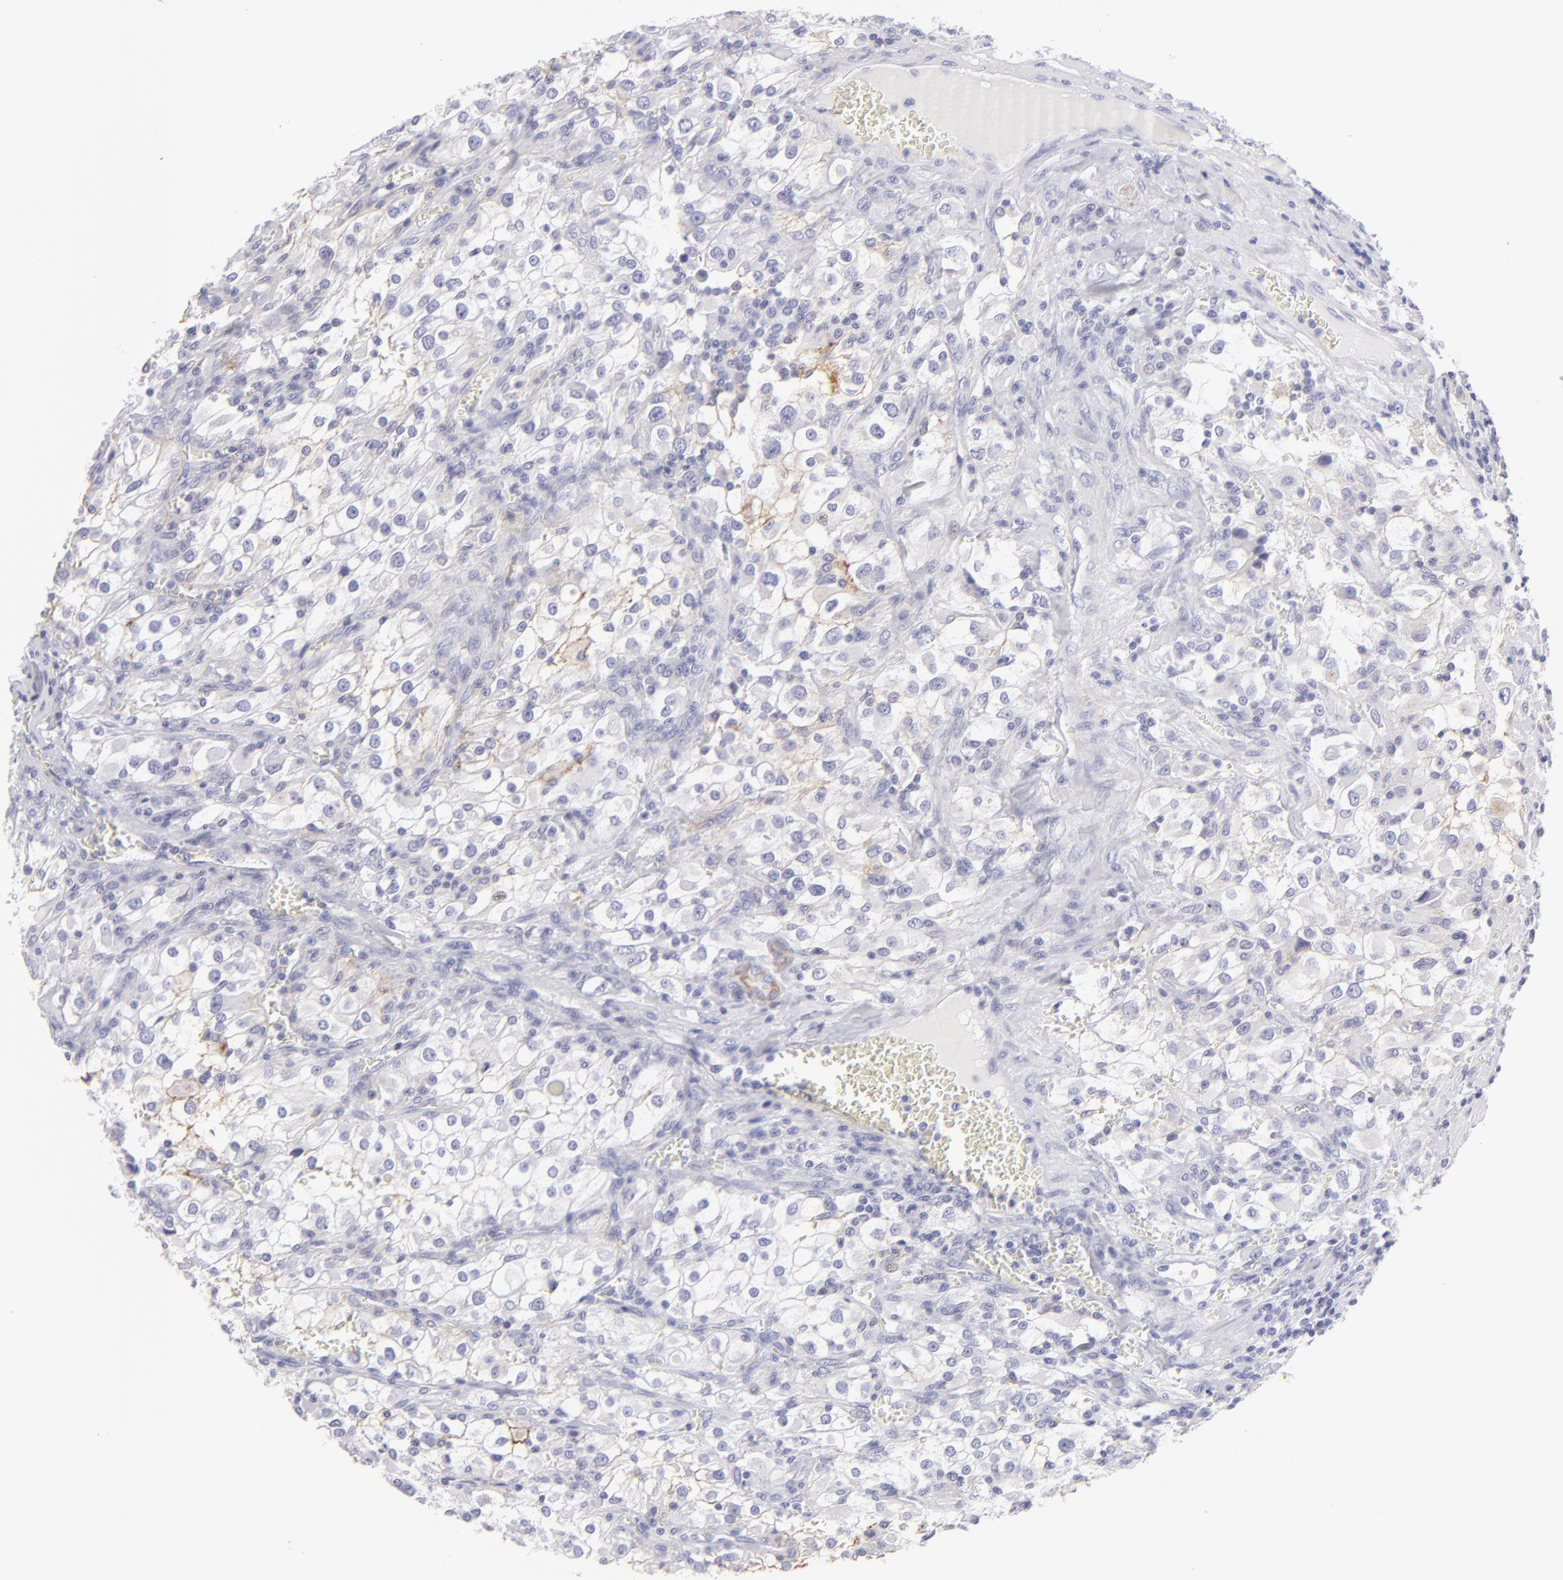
{"staining": {"intensity": "weak", "quantity": "<25%", "location": "cytoplasmic/membranous"}, "tissue": "renal cancer", "cell_type": "Tumor cells", "image_type": "cancer", "snomed": [{"axis": "morphology", "description": "Adenocarcinoma, NOS"}, {"axis": "topography", "description": "Kidney"}], "caption": "Micrograph shows no significant protein staining in tumor cells of adenocarcinoma (renal). (Stains: DAB IHC with hematoxylin counter stain, Microscopy: brightfield microscopy at high magnification).", "gene": "CLDN4", "patient": {"sex": "female", "age": 52}}